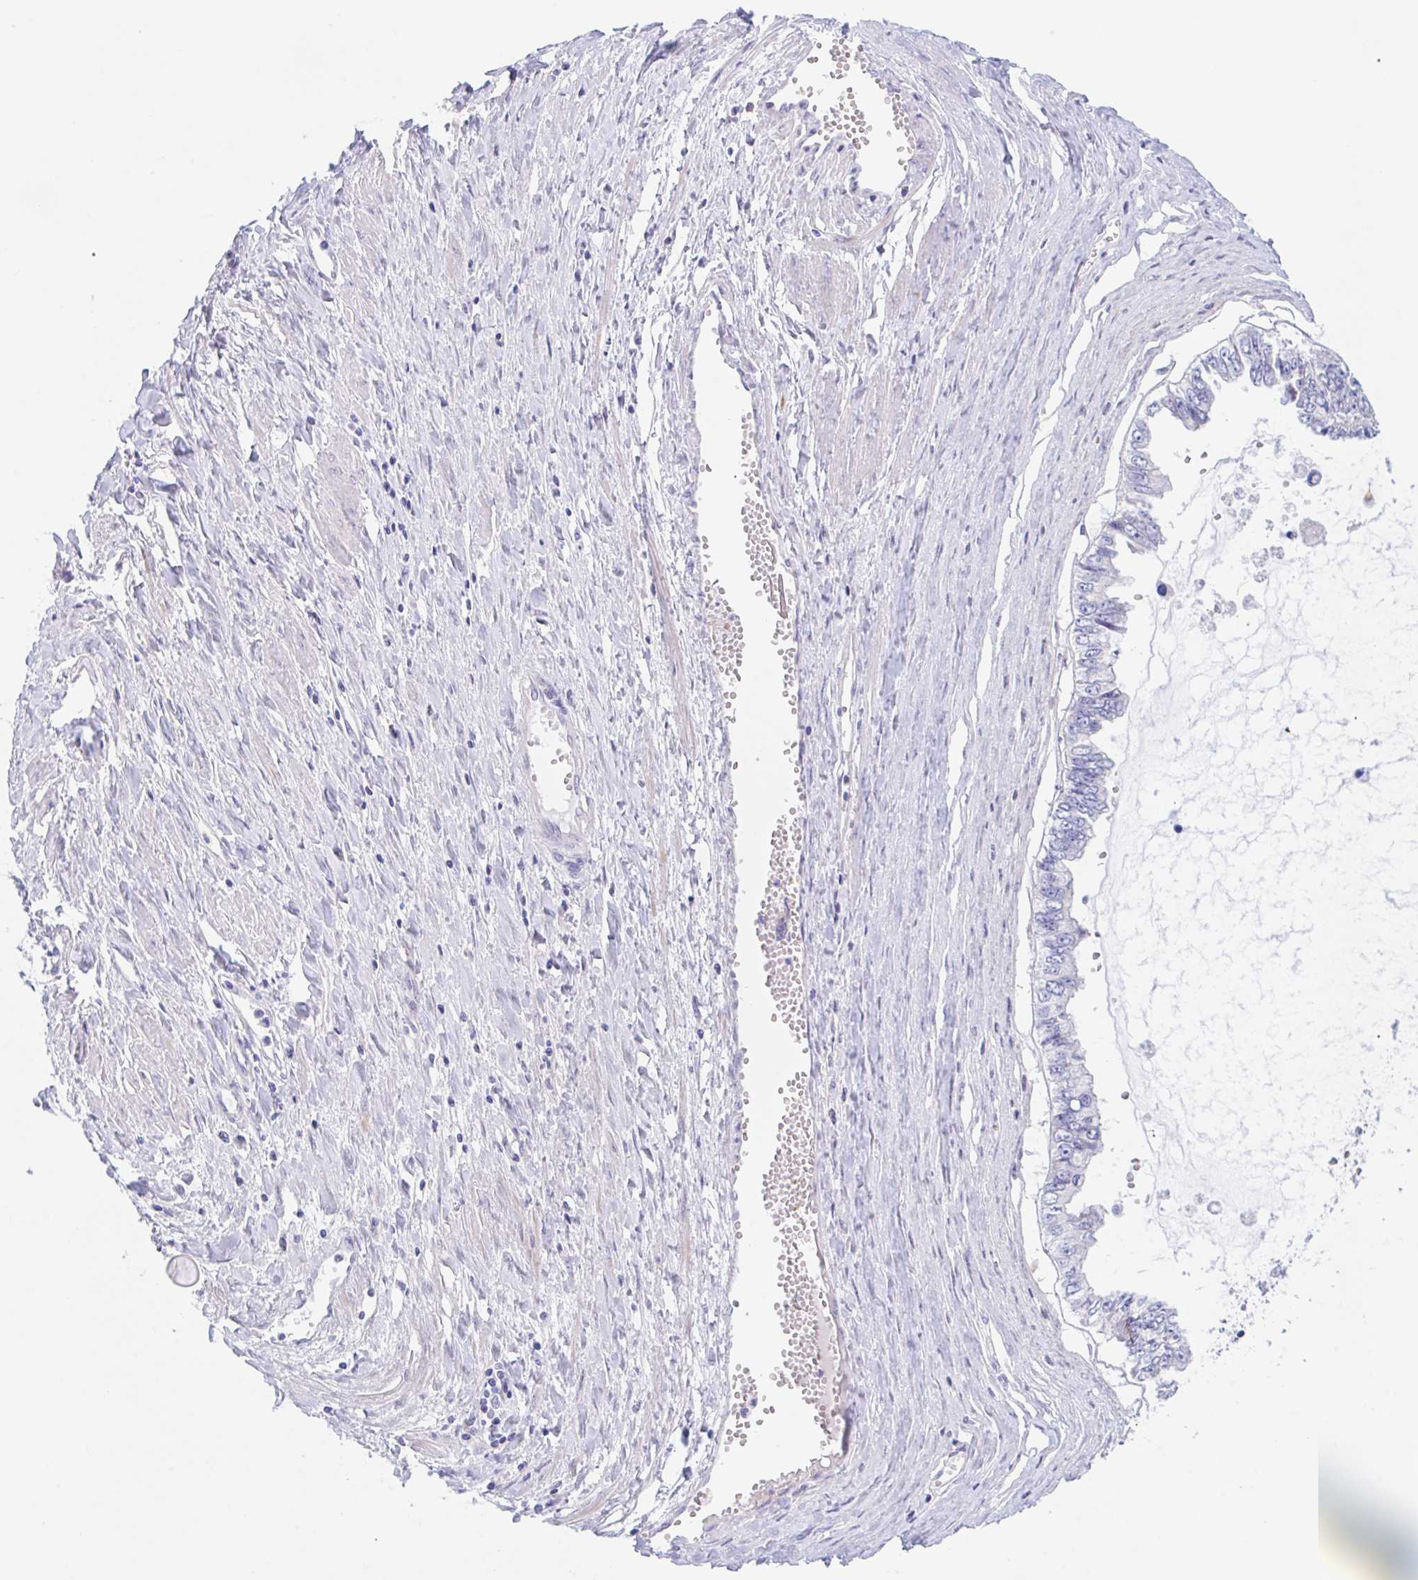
{"staining": {"intensity": "negative", "quantity": "none", "location": "none"}, "tissue": "ovarian cancer", "cell_type": "Tumor cells", "image_type": "cancer", "snomed": [{"axis": "morphology", "description": "Cystadenocarcinoma, mucinous, NOS"}, {"axis": "topography", "description": "Ovary"}], "caption": "Immunohistochemistry (IHC) of ovarian cancer (mucinous cystadenocarcinoma) shows no positivity in tumor cells. (DAB (3,3'-diaminobenzidine) immunohistochemistry (IHC) visualized using brightfield microscopy, high magnification).", "gene": "TMEM86A", "patient": {"sex": "female", "age": 72}}